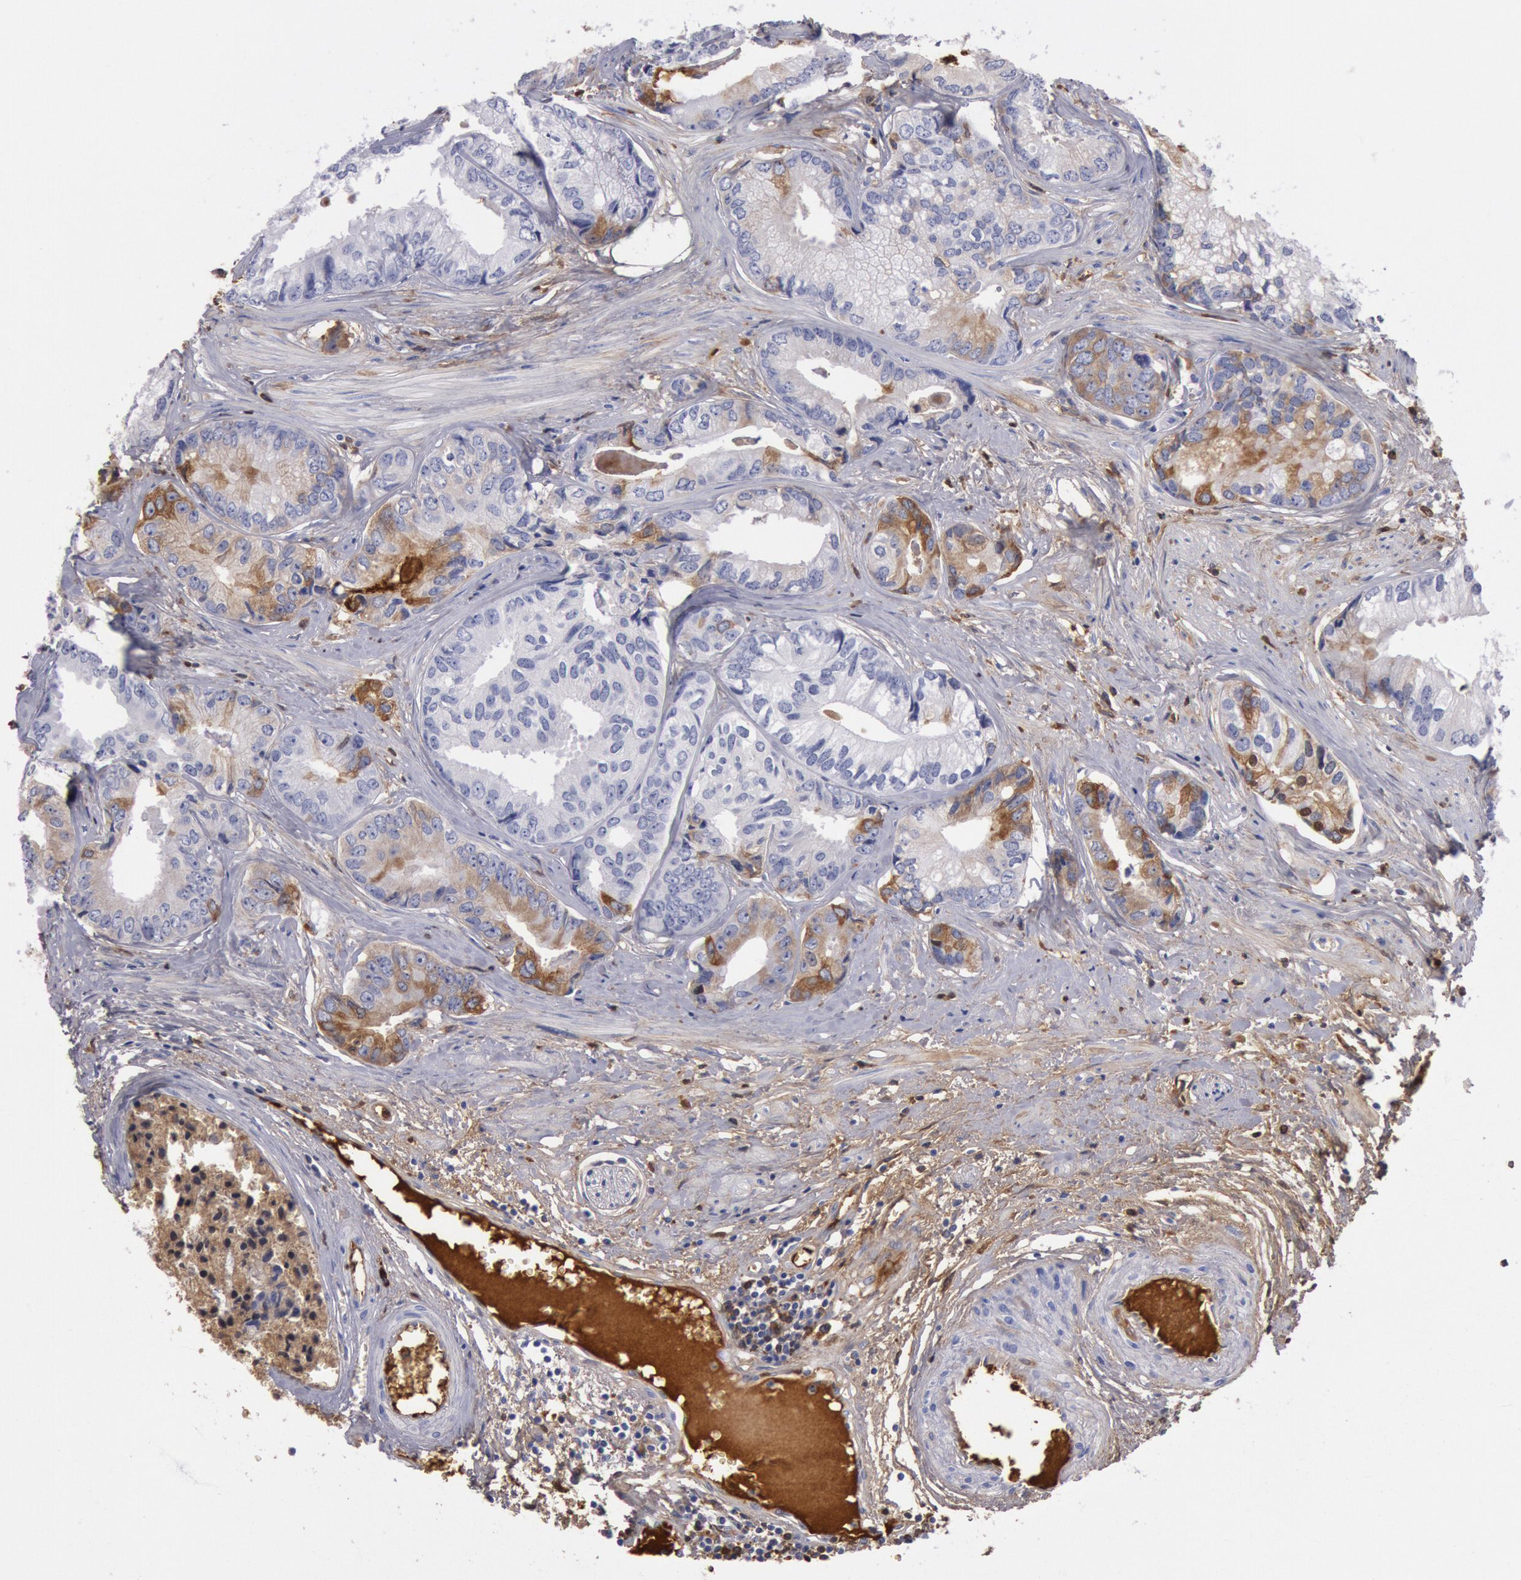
{"staining": {"intensity": "moderate", "quantity": "<25%", "location": "cytoplasmic/membranous"}, "tissue": "prostate cancer", "cell_type": "Tumor cells", "image_type": "cancer", "snomed": [{"axis": "morphology", "description": "Adenocarcinoma, High grade"}, {"axis": "topography", "description": "Prostate"}], "caption": "Immunohistochemical staining of human prostate cancer (adenocarcinoma (high-grade)) displays low levels of moderate cytoplasmic/membranous protein staining in about <25% of tumor cells.", "gene": "IGHA1", "patient": {"sex": "male", "age": 56}}